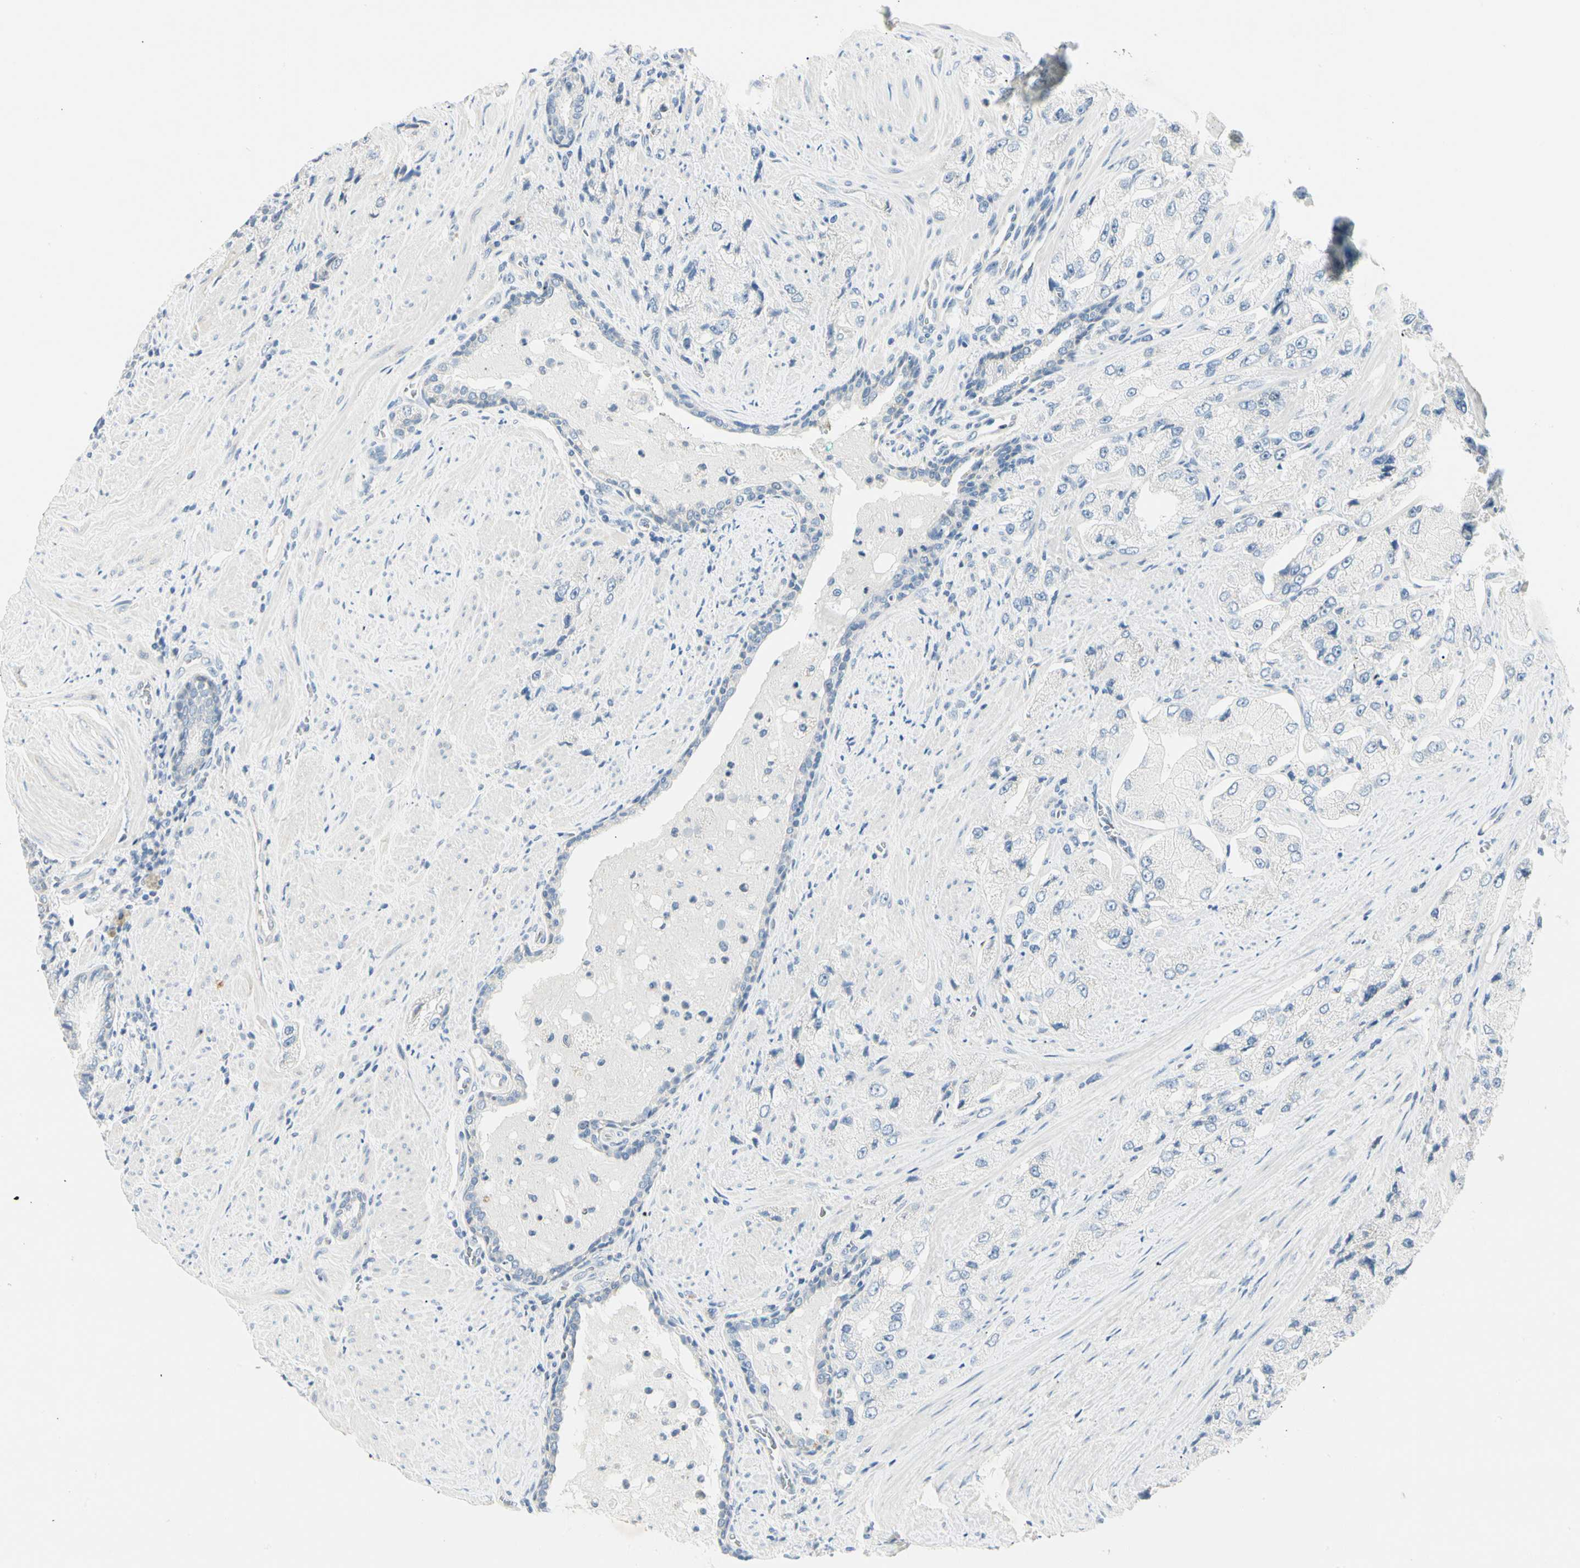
{"staining": {"intensity": "negative", "quantity": "none", "location": "none"}, "tissue": "prostate cancer", "cell_type": "Tumor cells", "image_type": "cancer", "snomed": [{"axis": "morphology", "description": "Adenocarcinoma, High grade"}, {"axis": "topography", "description": "Prostate"}], "caption": "Immunohistochemistry histopathology image of prostate cancer (high-grade adenocarcinoma) stained for a protein (brown), which shows no positivity in tumor cells.", "gene": "PITX1", "patient": {"sex": "male", "age": 58}}